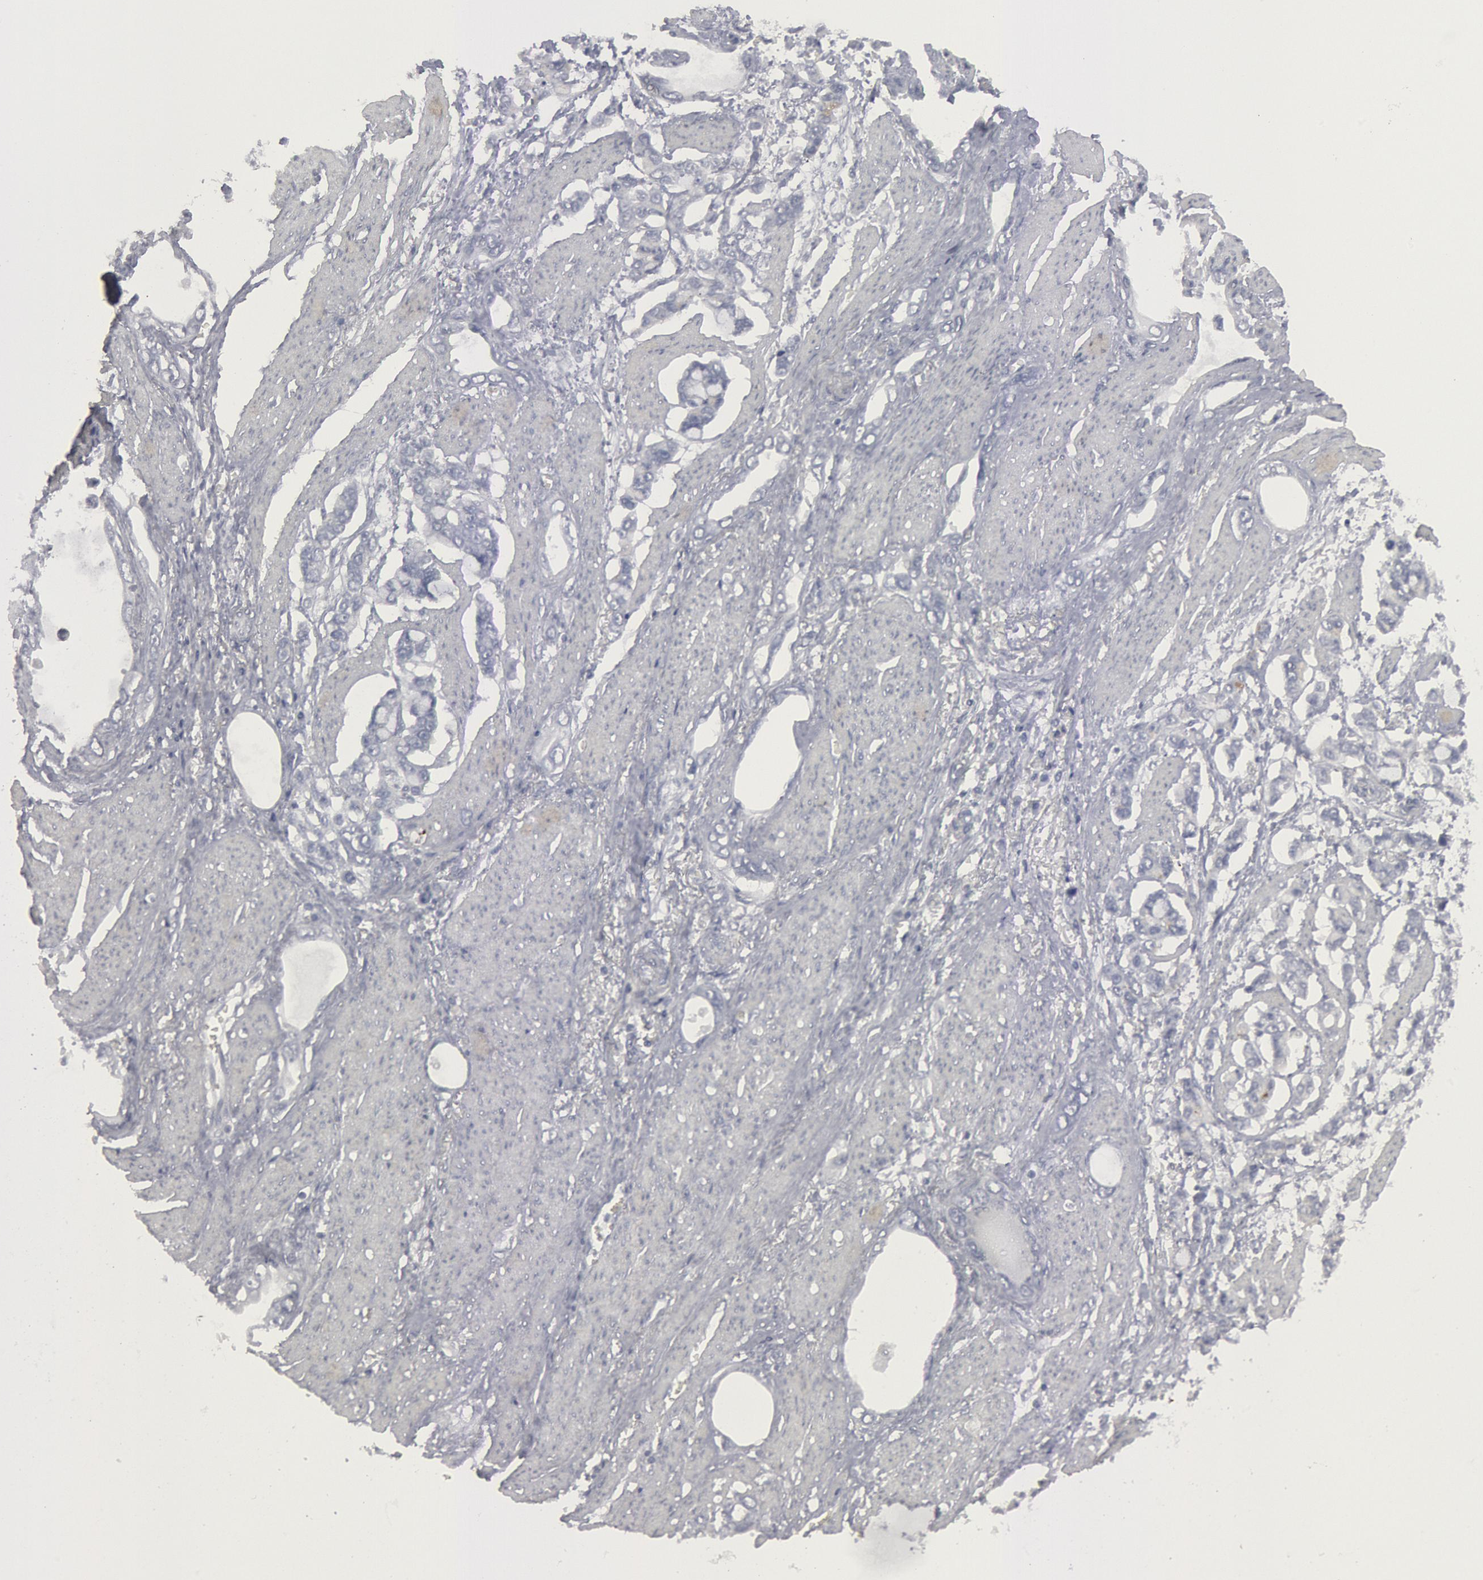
{"staining": {"intensity": "negative", "quantity": "none", "location": "none"}, "tissue": "stomach cancer", "cell_type": "Tumor cells", "image_type": "cancer", "snomed": [{"axis": "morphology", "description": "Adenocarcinoma, NOS"}, {"axis": "topography", "description": "Stomach"}], "caption": "Histopathology image shows no protein positivity in tumor cells of stomach adenocarcinoma tissue. The staining was performed using DAB to visualize the protein expression in brown, while the nuclei were stained in blue with hematoxylin (Magnification: 20x).", "gene": "DMC1", "patient": {"sex": "male", "age": 78}}